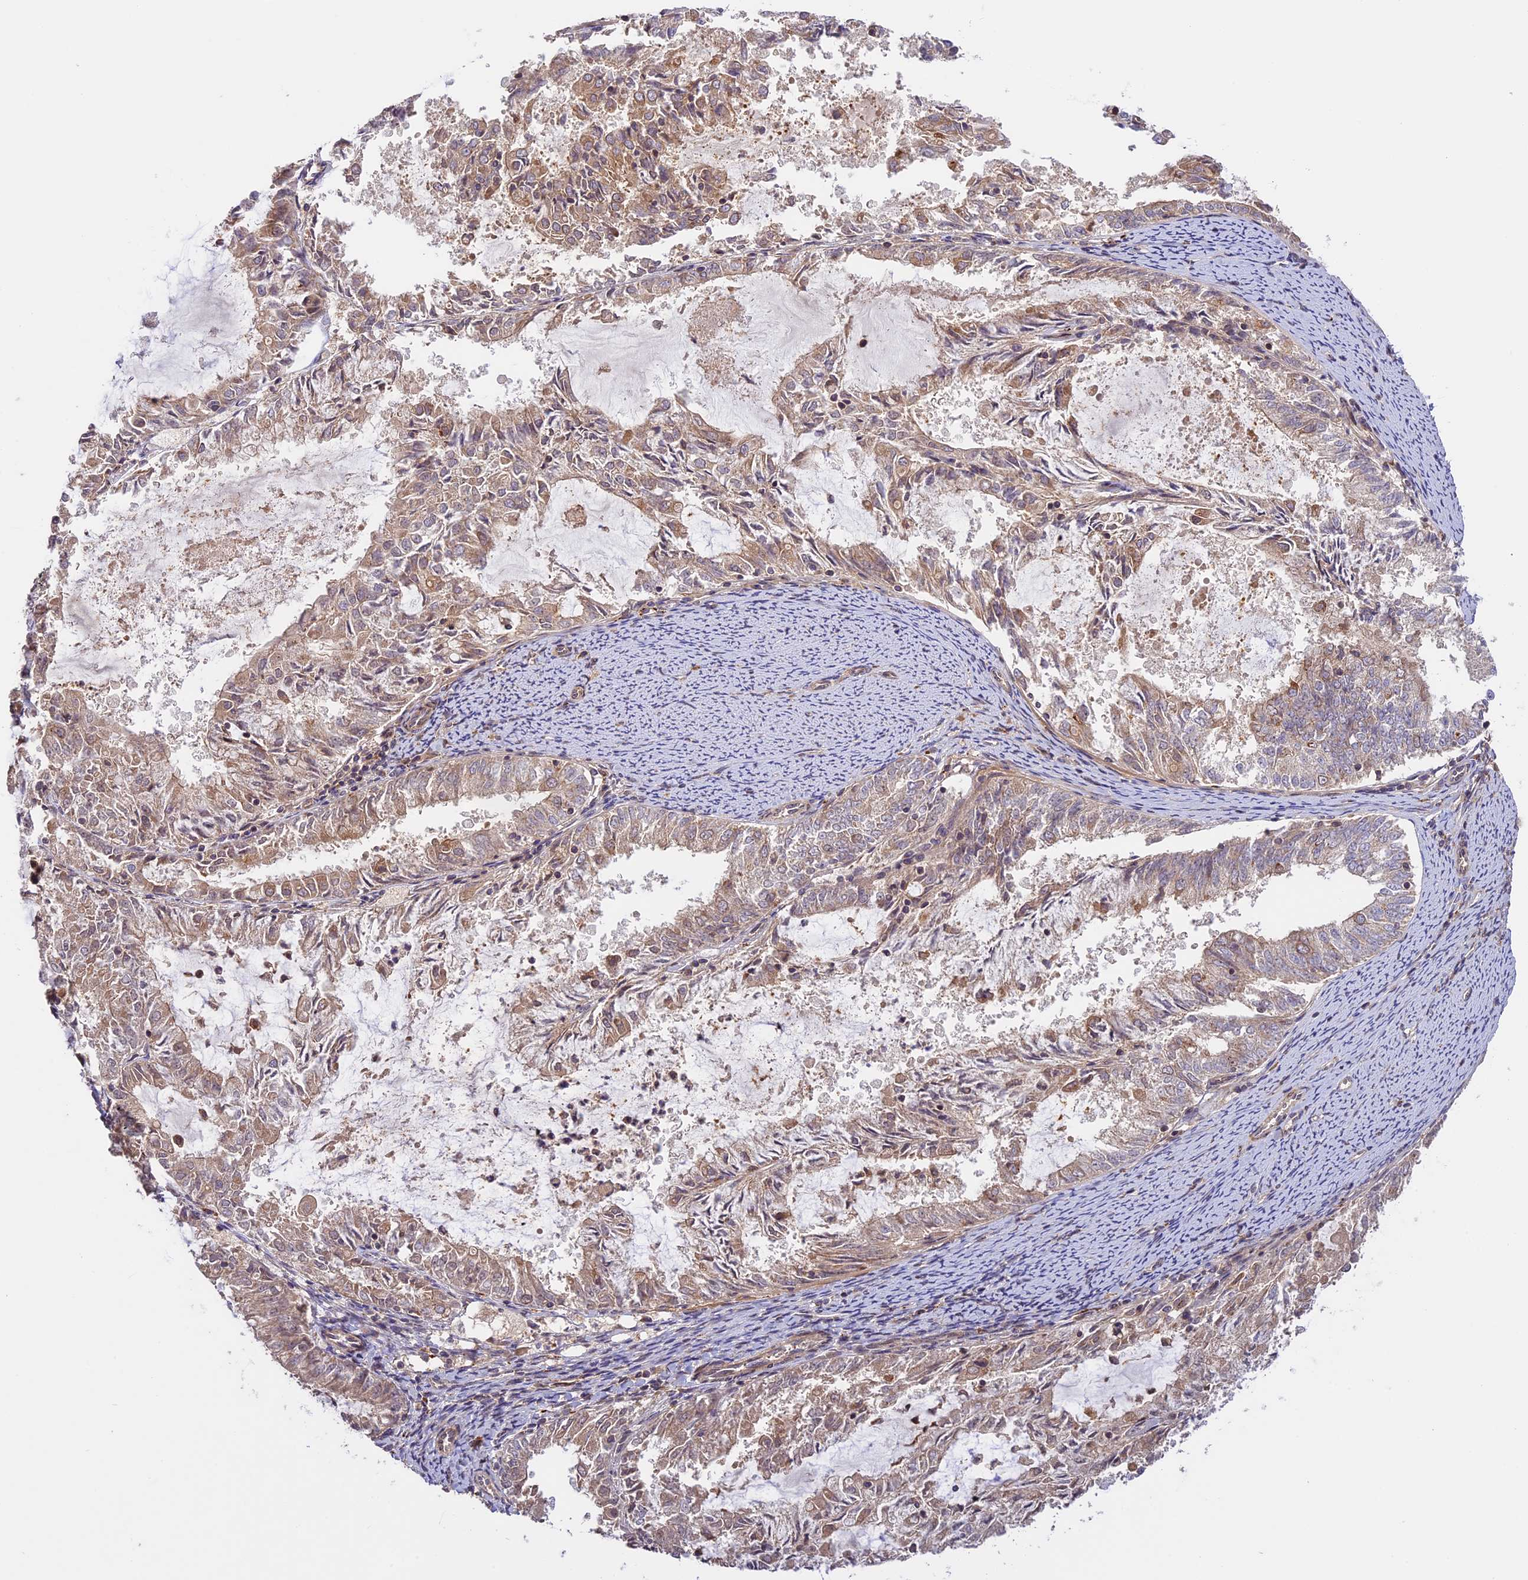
{"staining": {"intensity": "weak", "quantity": "<25%", "location": "cytoplasmic/membranous"}, "tissue": "endometrial cancer", "cell_type": "Tumor cells", "image_type": "cancer", "snomed": [{"axis": "morphology", "description": "Adenocarcinoma, NOS"}, {"axis": "topography", "description": "Endometrium"}], "caption": "Tumor cells are negative for protein expression in human adenocarcinoma (endometrial).", "gene": "DGKH", "patient": {"sex": "female", "age": 57}}